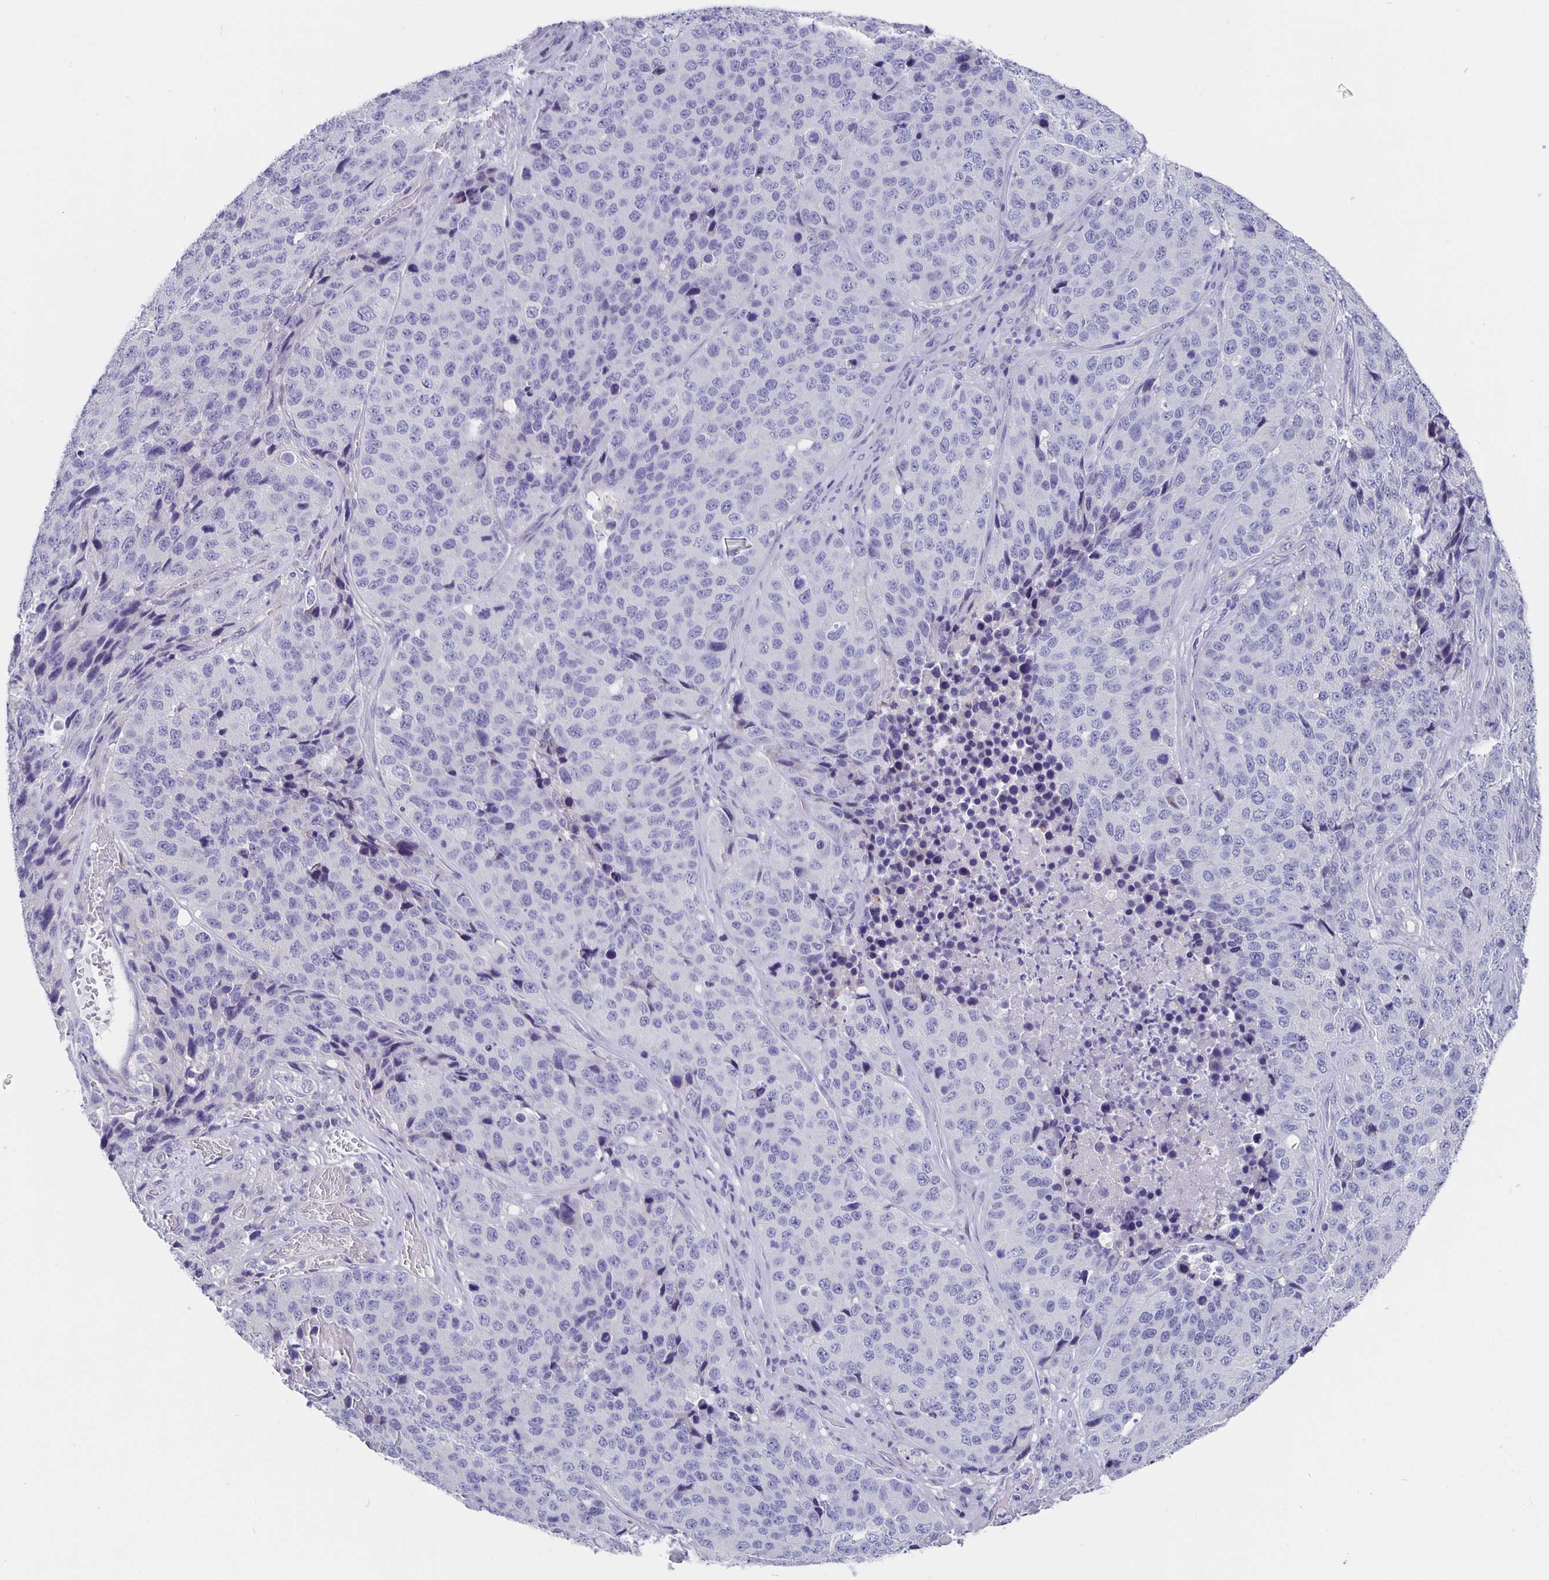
{"staining": {"intensity": "negative", "quantity": "none", "location": "none"}, "tissue": "stomach cancer", "cell_type": "Tumor cells", "image_type": "cancer", "snomed": [{"axis": "morphology", "description": "Adenocarcinoma, NOS"}, {"axis": "topography", "description": "Stomach"}], "caption": "Immunohistochemical staining of stomach cancer exhibits no significant expression in tumor cells.", "gene": "CFAP74", "patient": {"sex": "male", "age": 71}}